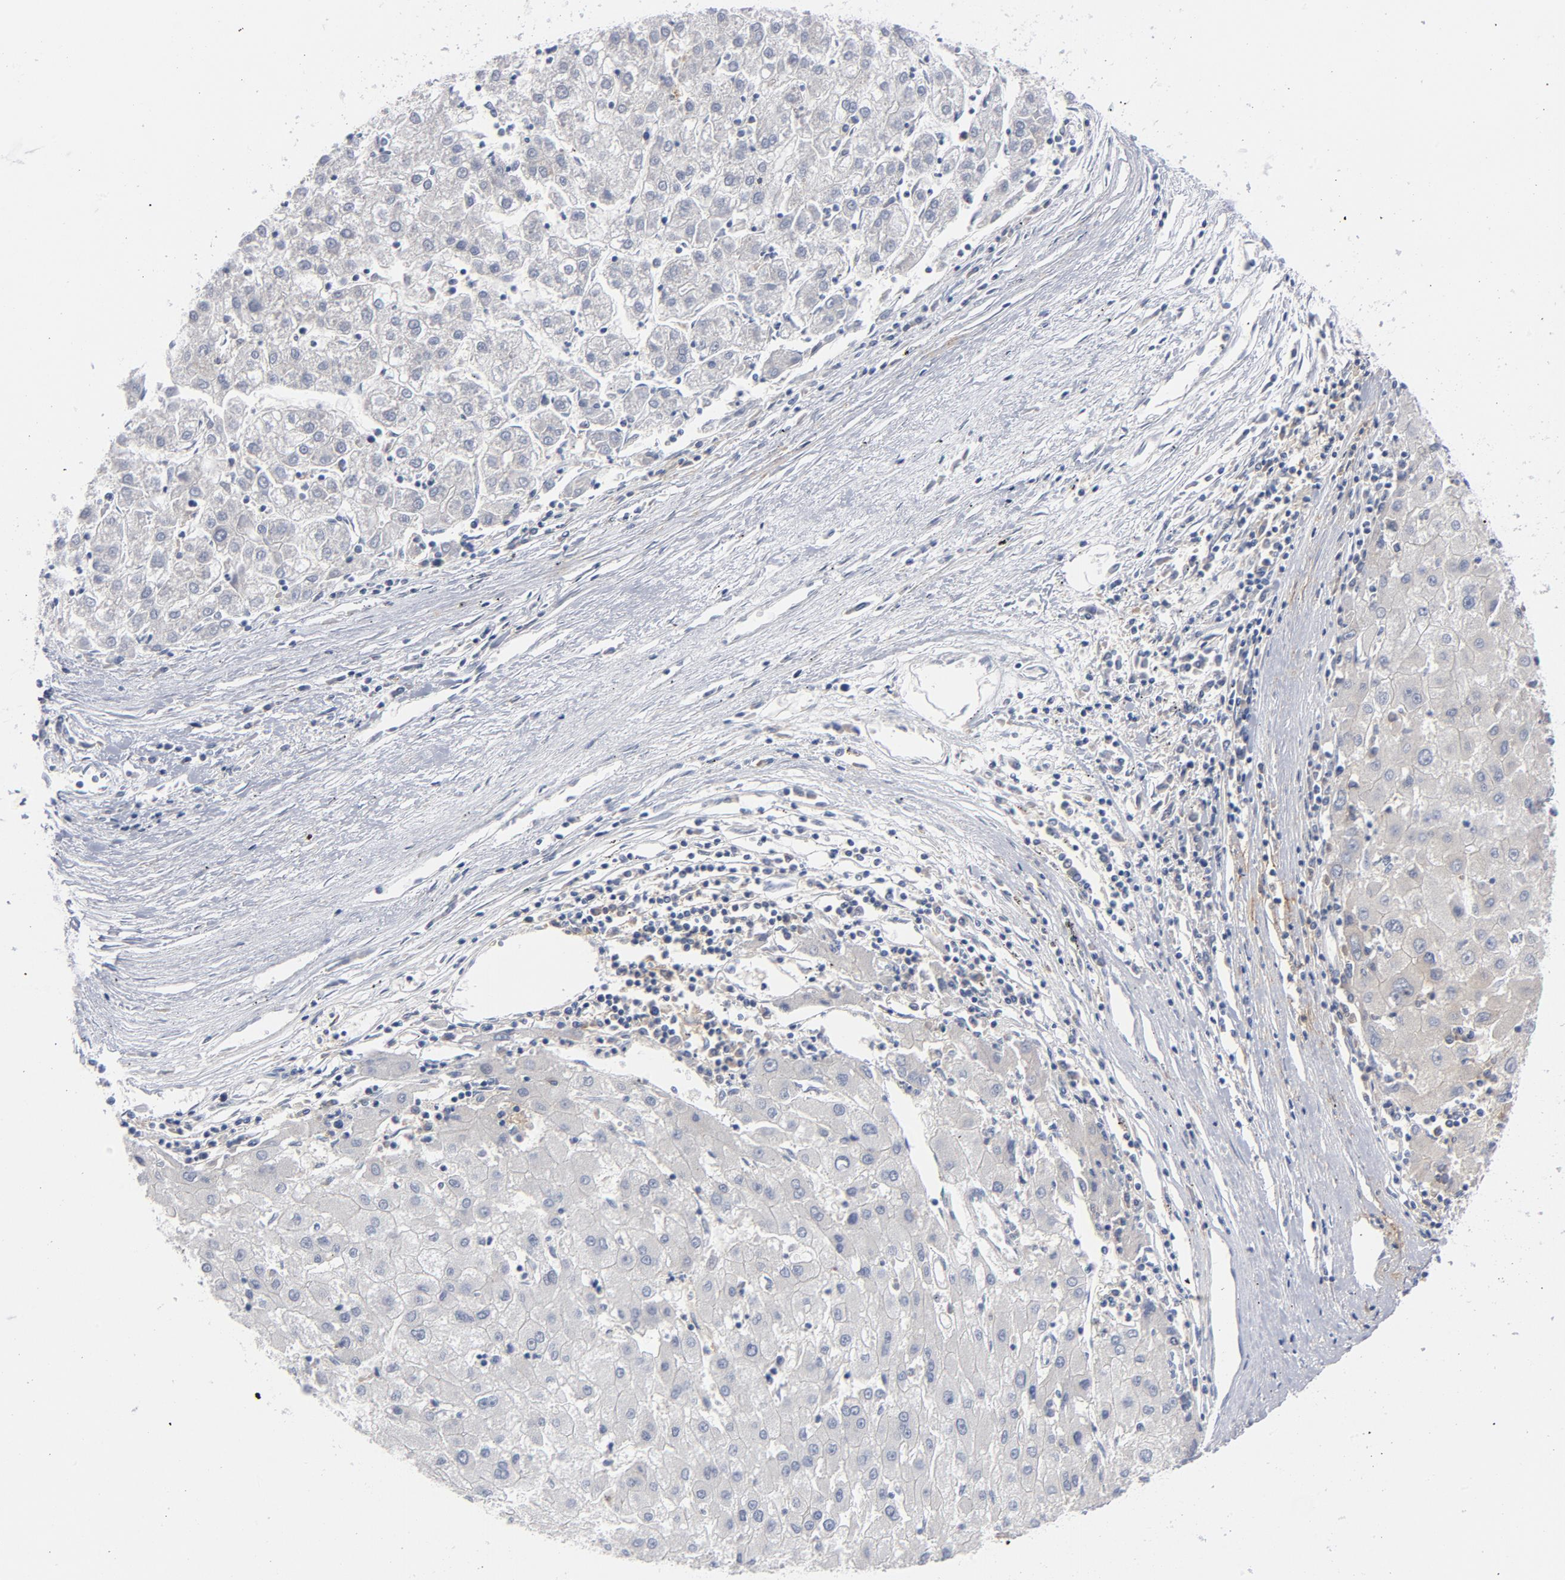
{"staining": {"intensity": "negative", "quantity": "none", "location": "none"}, "tissue": "liver cancer", "cell_type": "Tumor cells", "image_type": "cancer", "snomed": [{"axis": "morphology", "description": "Carcinoma, Hepatocellular, NOS"}, {"axis": "topography", "description": "Liver"}], "caption": "This is an immunohistochemistry histopathology image of liver cancer. There is no expression in tumor cells.", "gene": "CD86", "patient": {"sex": "male", "age": 72}}